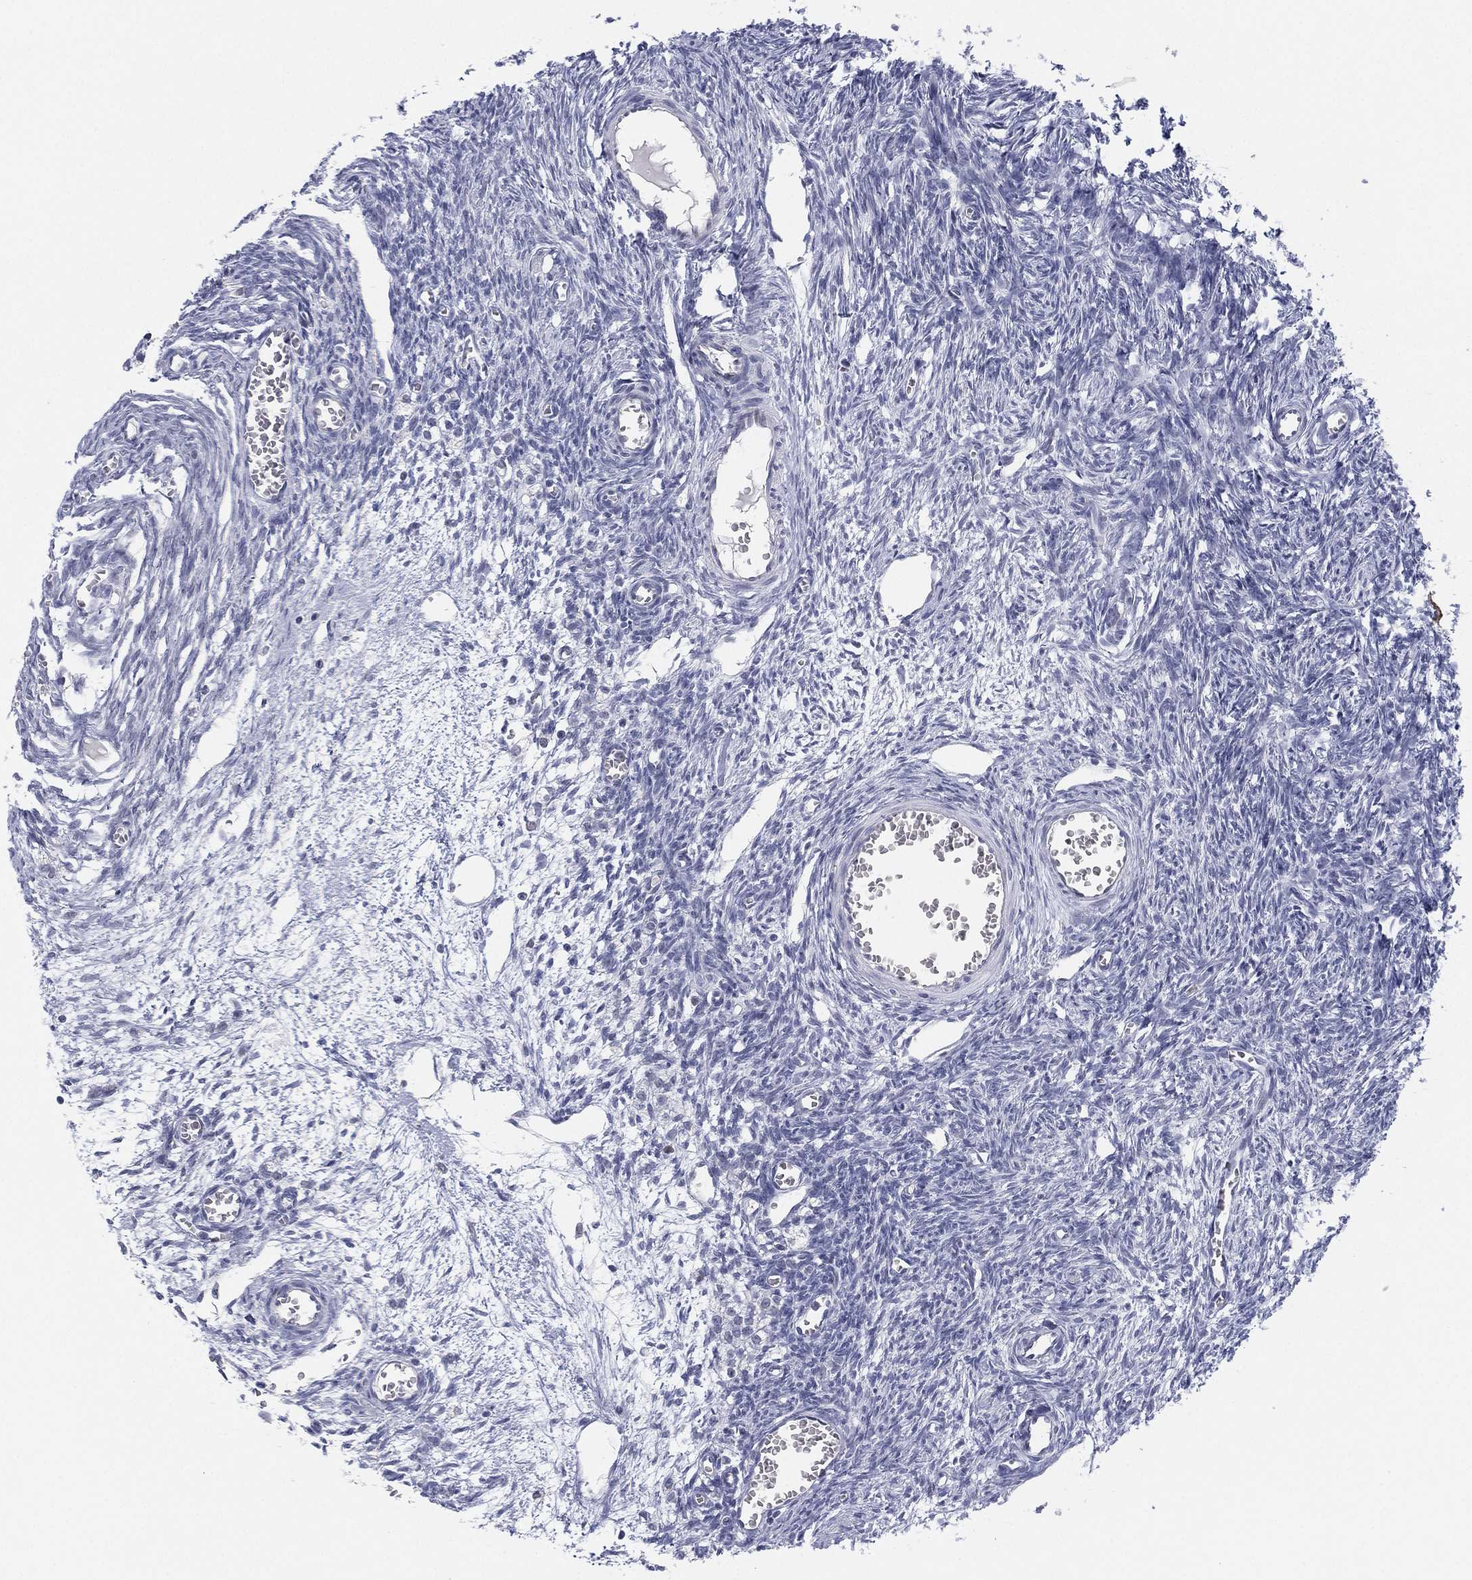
{"staining": {"intensity": "negative", "quantity": "none", "location": "none"}, "tissue": "ovary", "cell_type": "Ovarian stroma cells", "image_type": "normal", "snomed": [{"axis": "morphology", "description": "Normal tissue, NOS"}, {"axis": "topography", "description": "Ovary"}], "caption": "Human ovary stained for a protein using immunohistochemistry reveals no staining in ovarian stroma cells.", "gene": "CD177", "patient": {"sex": "female", "age": 27}}